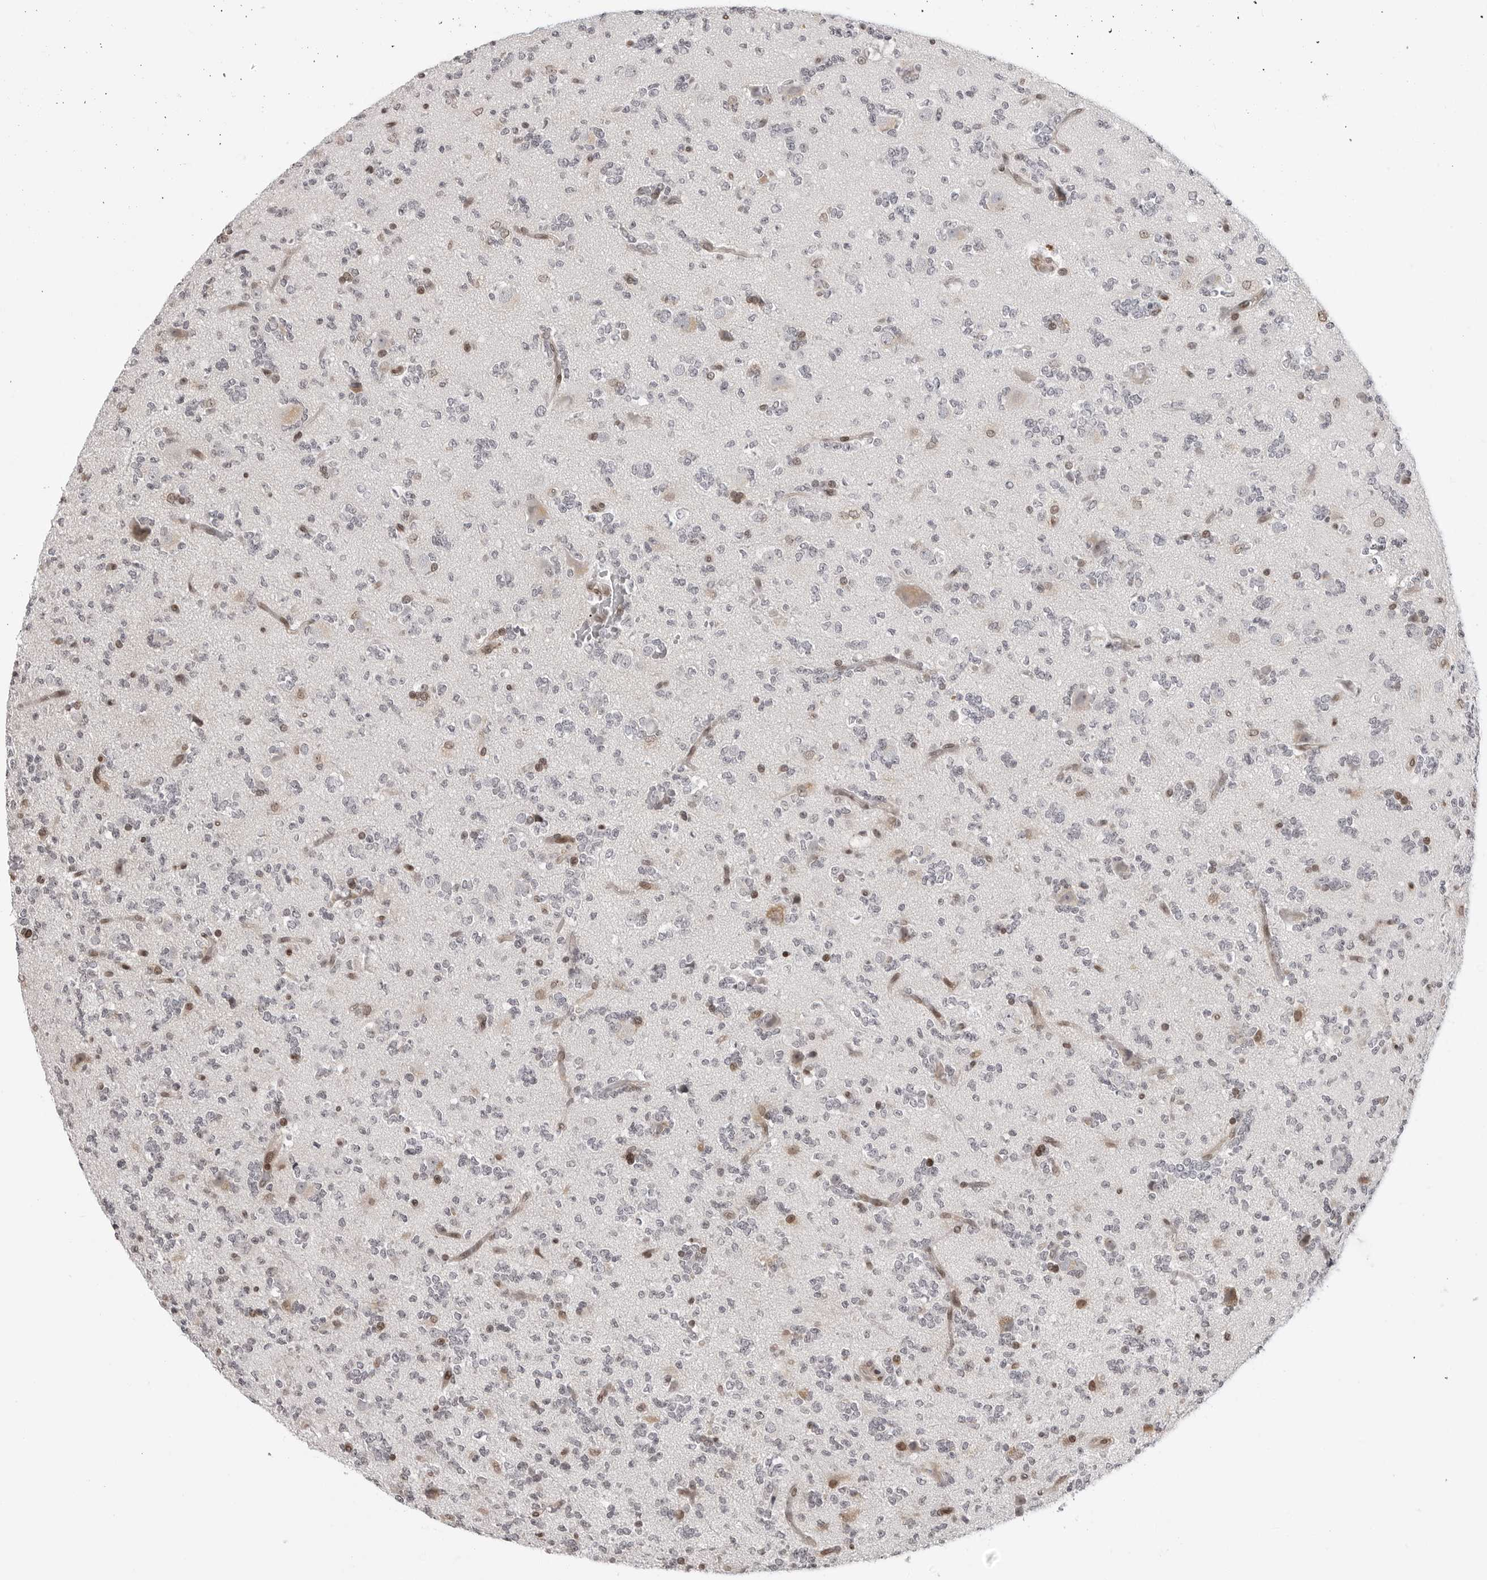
{"staining": {"intensity": "moderate", "quantity": "<25%", "location": "nuclear"}, "tissue": "glioma", "cell_type": "Tumor cells", "image_type": "cancer", "snomed": [{"axis": "morphology", "description": "Glioma, malignant, High grade"}, {"axis": "topography", "description": "Brain"}], "caption": "An immunohistochemistry (IHC) photomicrograph of tumor tissue is shown. Protein staining in brown shows moderate nuclear positivity in high-grade glioma (malignant) within tumor cells.", "gene": "C8orf33", "patient": {"sex": "female", "age": 62}}